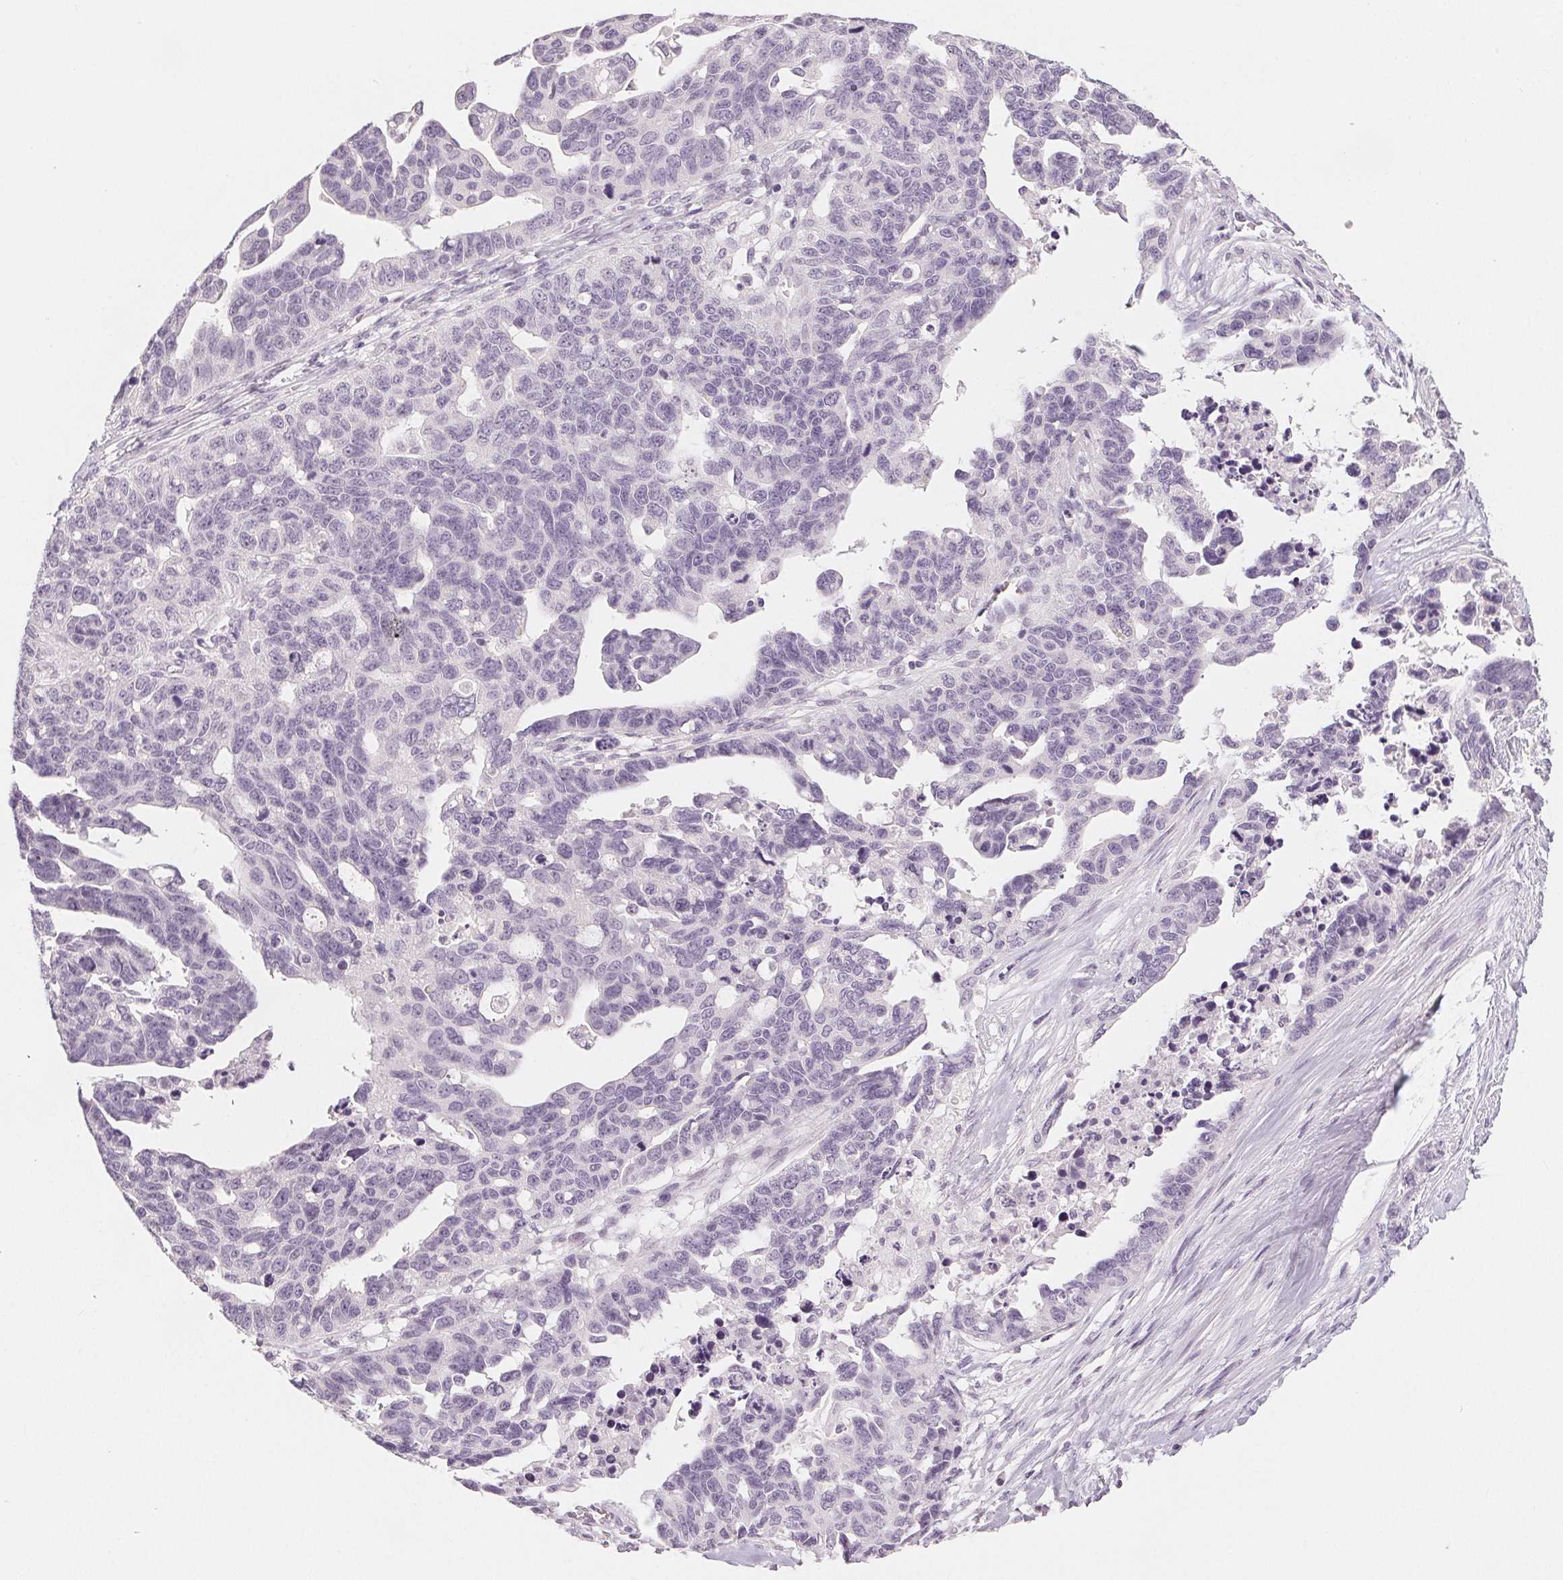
{"staining": {"intensity": "negative", "quantity": "none", "location": "none"}, "tissue": "ovarian cancer", "cell_type": "Tumor cells", "image_type": "cancer", "snomed": [{"axis": "morphology", "description": "Cystadenocarcinoma, serous, NOS"}, {"axis": "topography", "description": "Ovary"}], "caption": "IHC of ovarian cancer (serous cystadenocarcinoma) displays no expression in tumor cells.", "gene": "SLC27A5", "patient": {"sex": "female", "age": 69}}